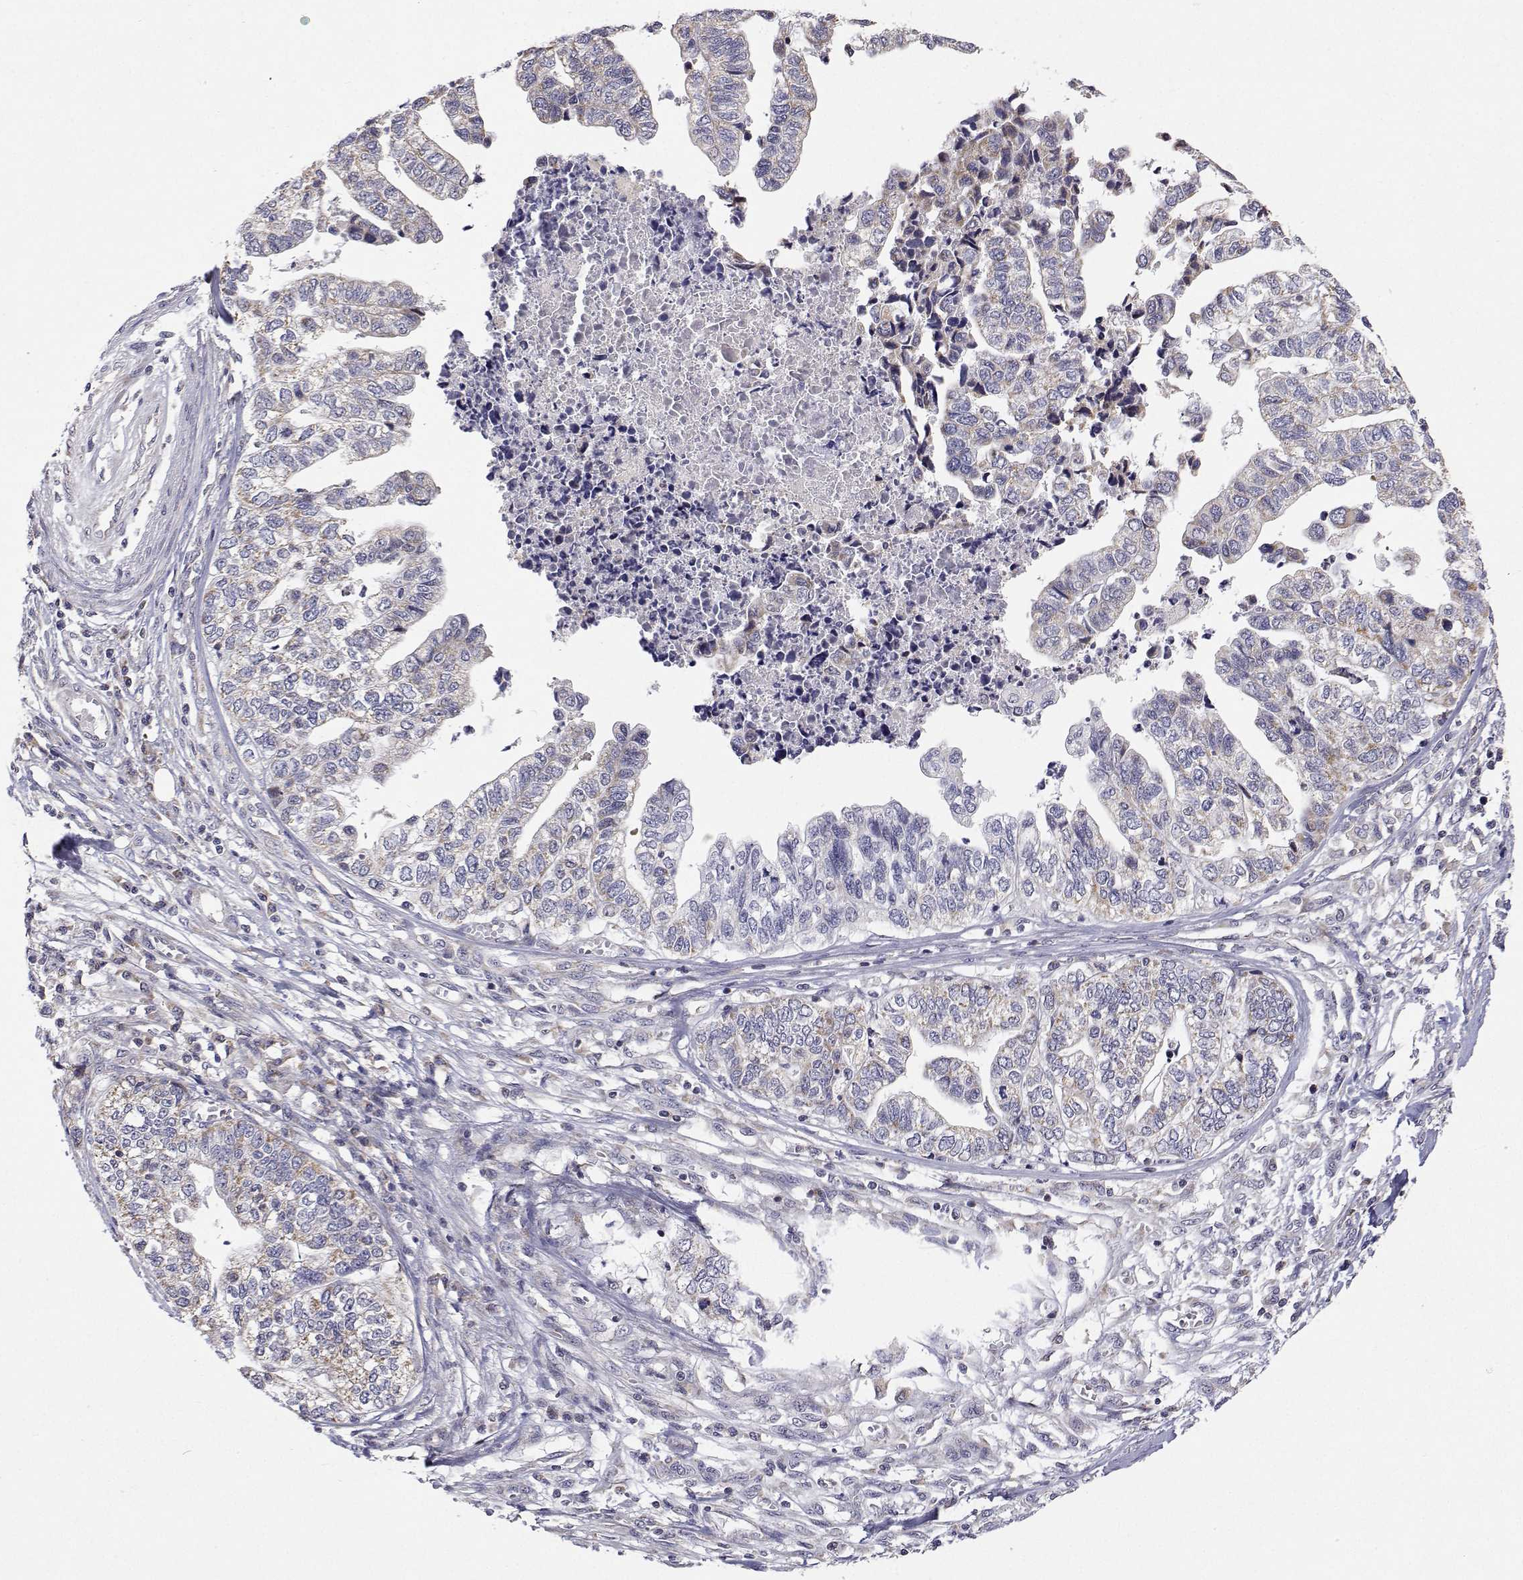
{"staining": {"intensity": "weak", "quantity": "25%-75%", "location": "cytoplasmic/membranous"}, "tissue": "stomach cancer", "cell_type": "Tumor cells", "image_type": "cancer", "snomed": [{"axis": "morphology", "description": "Adenocarcinoma, NOS"}, {"axis": "topography", "description": "Stomach, upper"}], "caption": "Brown immunohistochemical staining in human stomach cancer (adenocarcinoma) displays weak cytoplasmic/membranous staining in approximately 25%-75% of tumor cells. The staining was performed using DAB (3,3'-diaminobenzidine), with brown indicating positive protein expression. Nuclei are stained blue with hematoxylin.", "gene": "MRPL3", "patient": {"sex": "female", "age": 67}}